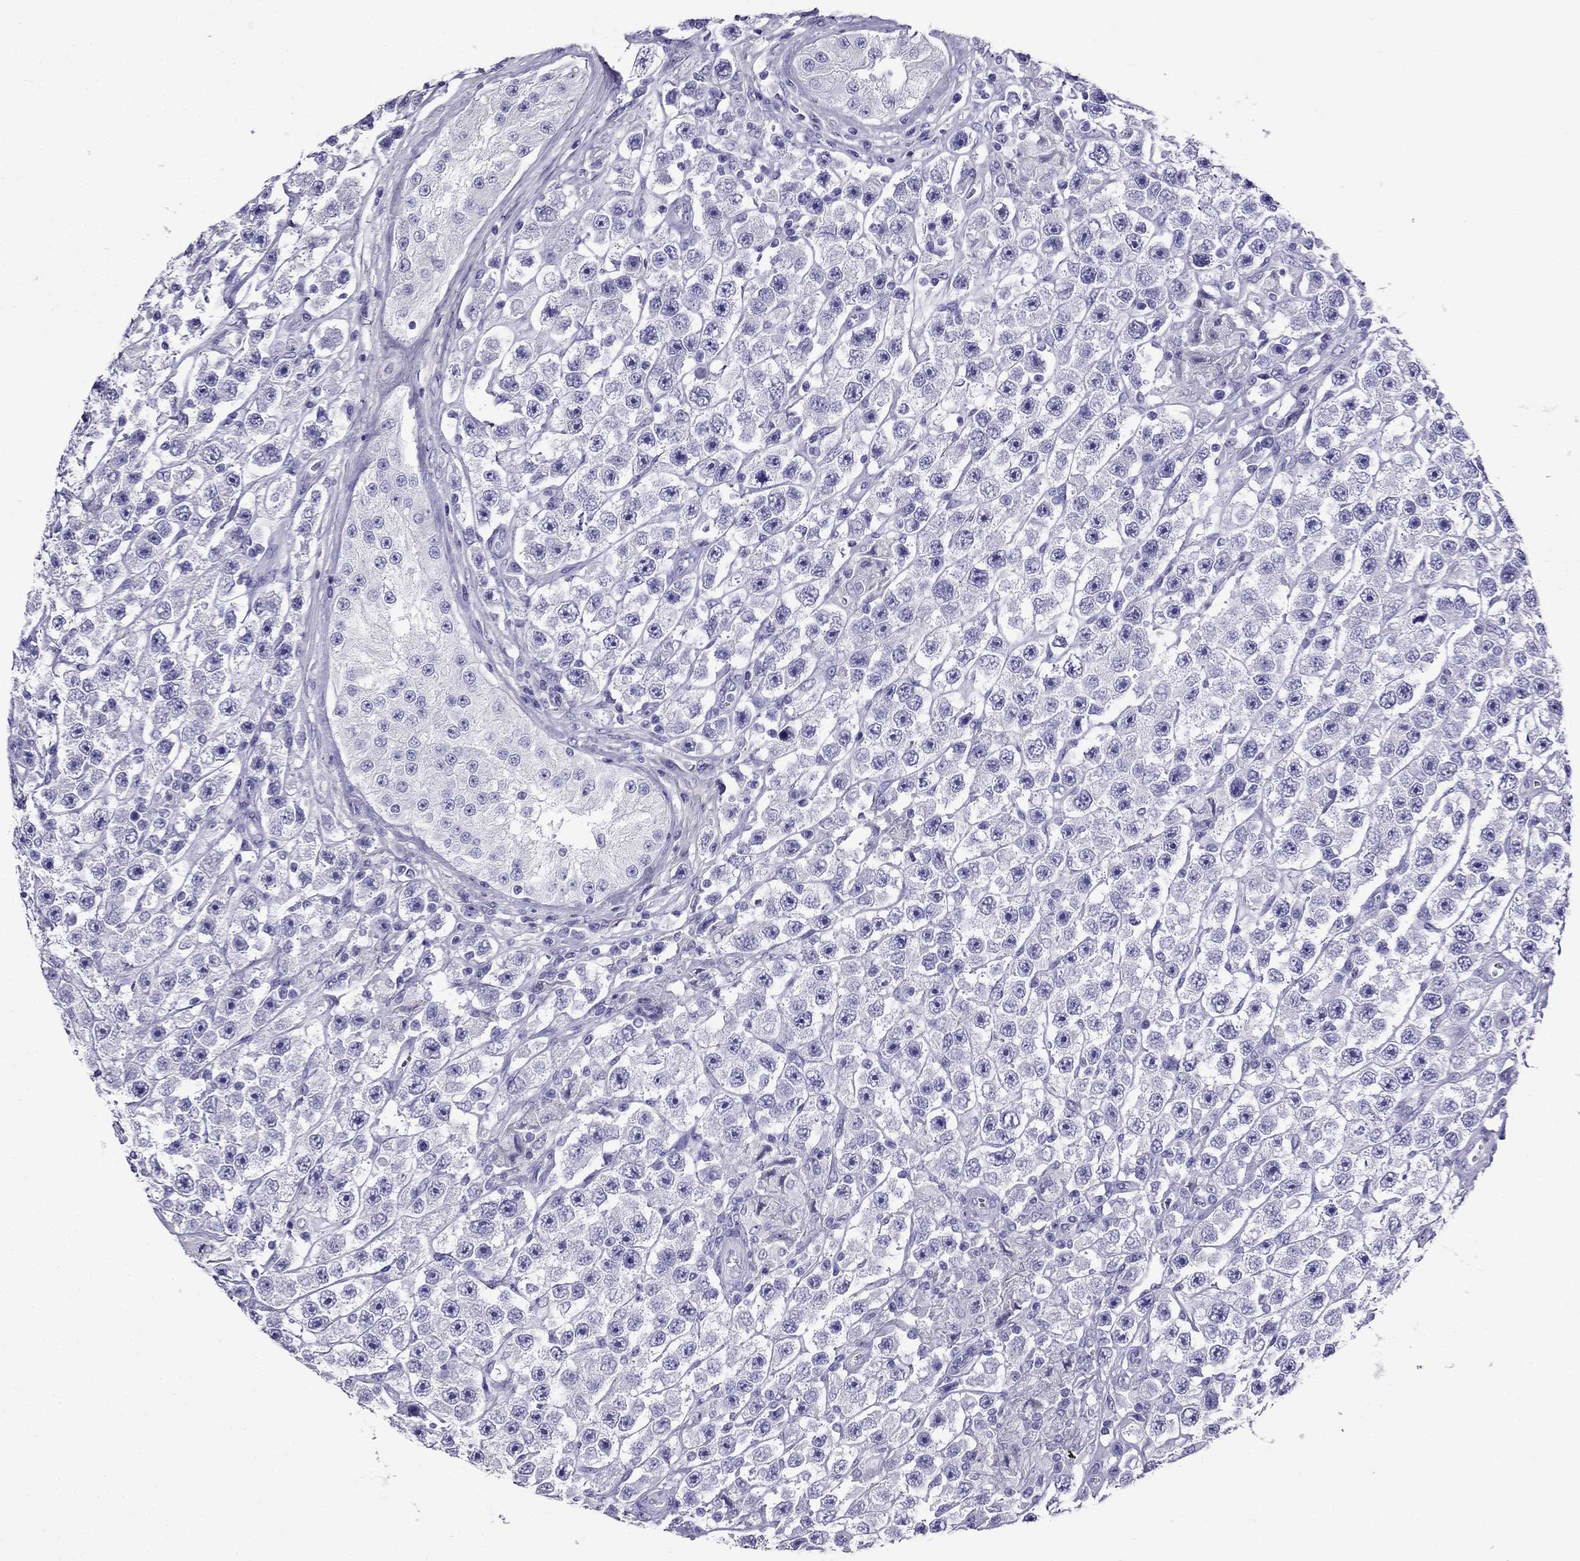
{"staining": {"intensity": "negative", "quantity": "none", "location": "none"}, "tissue": "testis cancer", "cell_type": "Tumor cells", "image_type": "cancer", "snomed": [{"axis": "morphology", "description": "Seminoma, NOS"}, {"axis": "topography", "description": "Testis"}], "caption": "IHC micrograph of neoplastic tissue: human testis cancer stained with DAB displays no significant protein positivity in tumor cells.", "gene": "ARR3", "patient": {"sex": "male", "age": 45}}